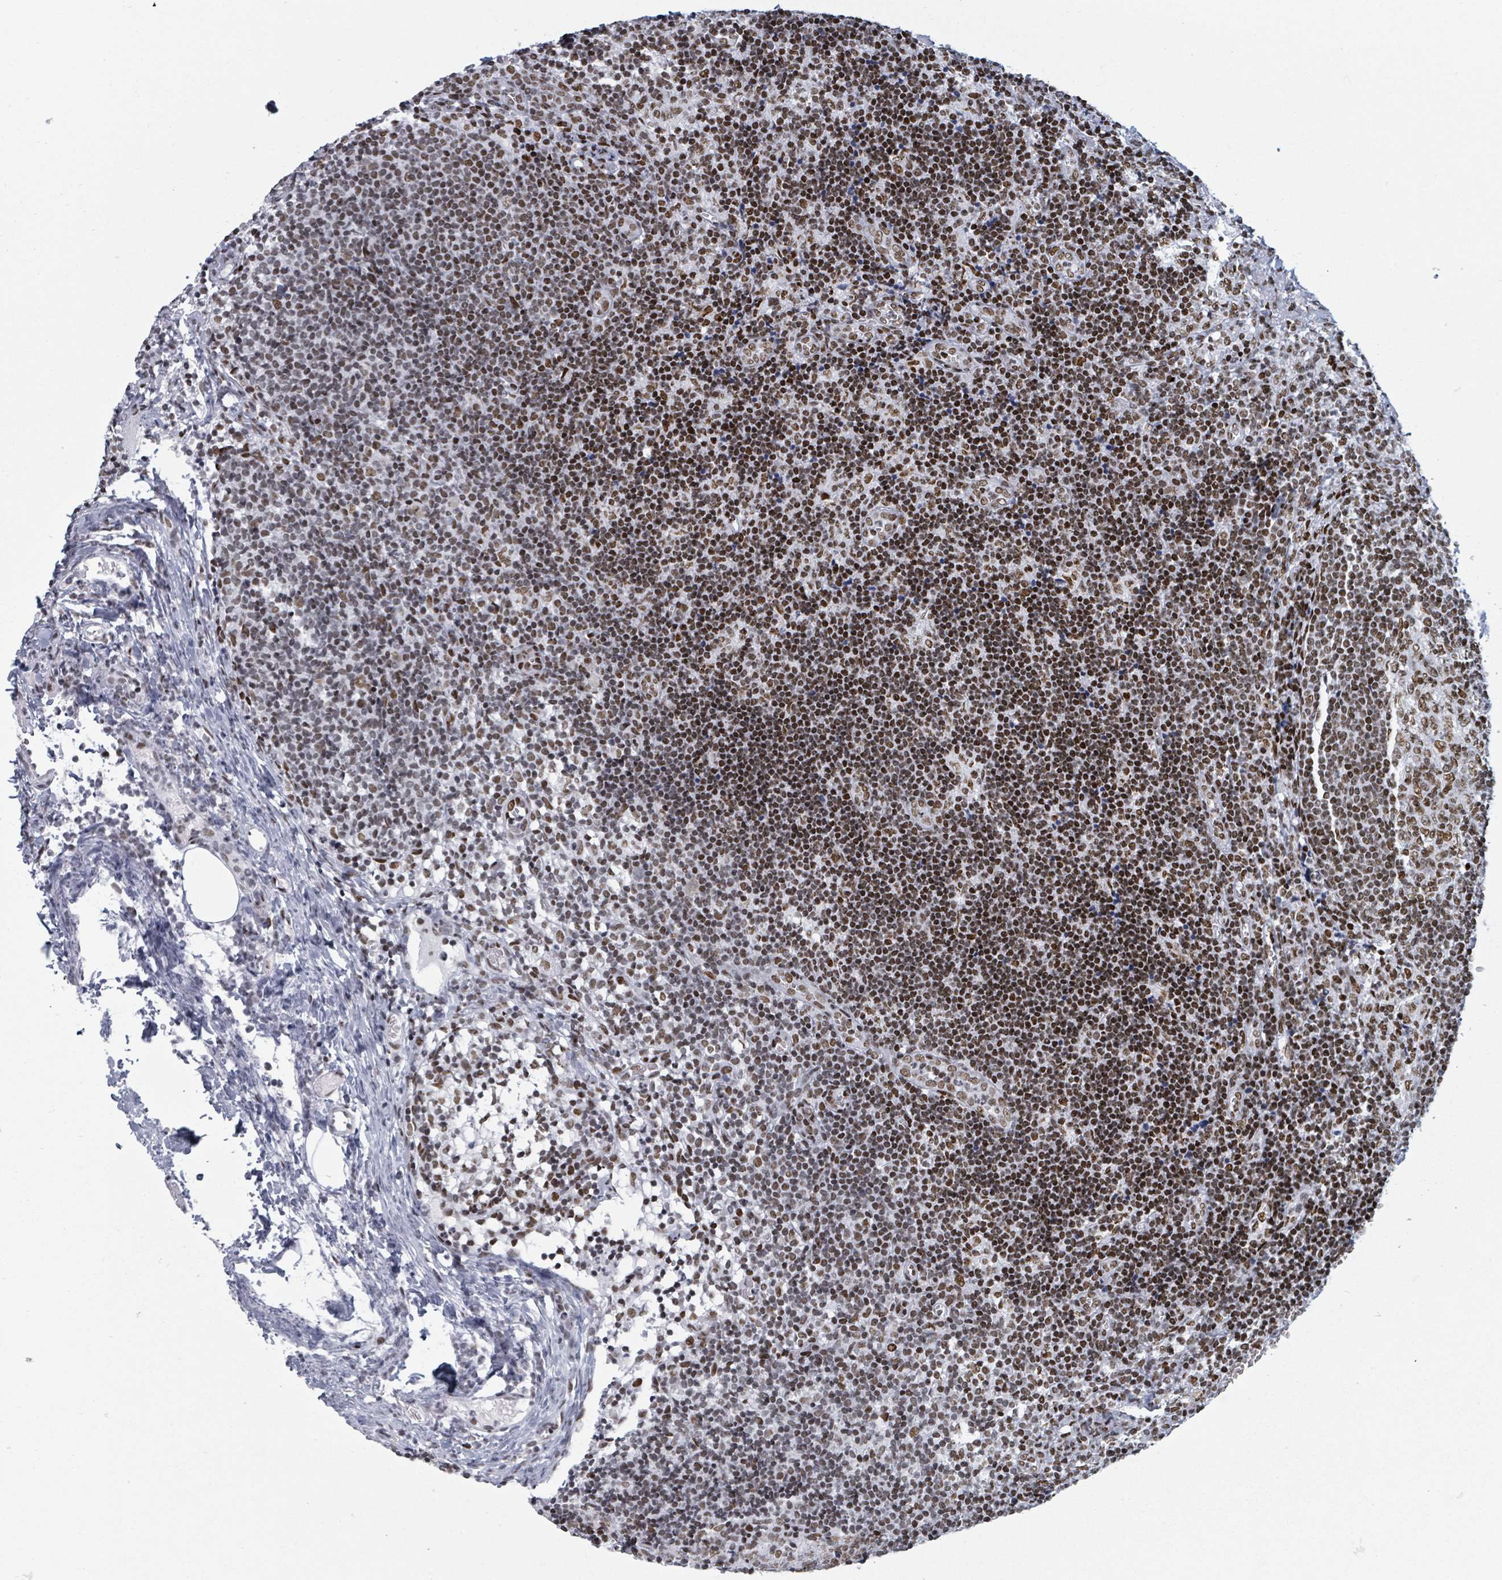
{"staining": {"intensity": "strong", "quantity": ">75%", "location": "nuclear"}, "tissue": "lymph node", "cell_type": "Non-germinal center cells", "image_type": "normal", "snomed": [{"axis": "morphology", "description": "Normal tissue, NOS"}, {"axis": "topography", "description": "Lymph node"}], "caption": "Protein staining demonstrates strong nuclear expression in about >75% of non-germinal center cells in unremarkable lymph node. (DAB IHC, brown staining for protein, blue staining for nuclei).", "gene": "DHX16", "patient": {"sex": "female", "age": 37}}